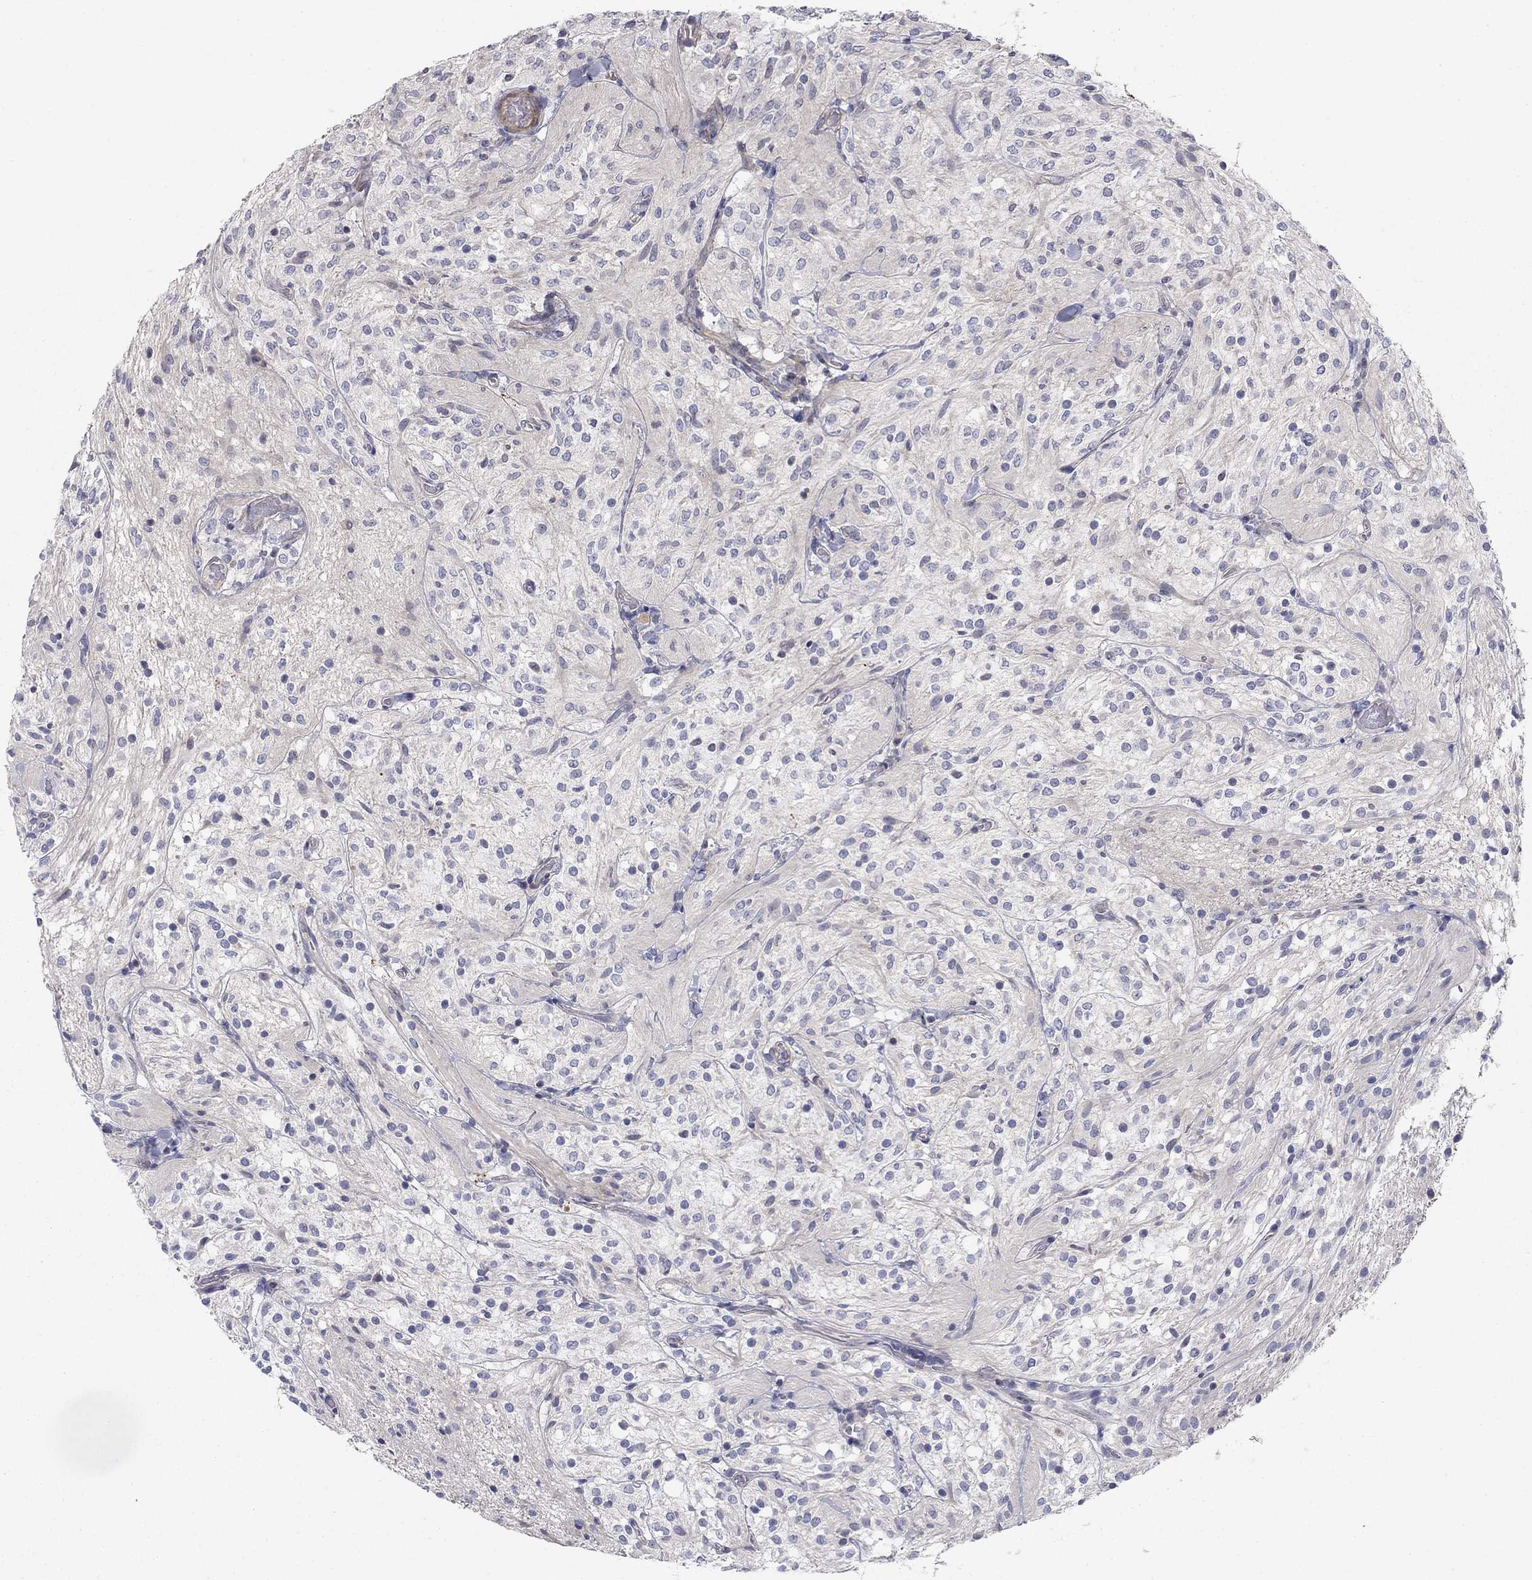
{"staining": {"intensity": "negative", "quantity": "none", "location": "none"}, "tissue": "glioma", "cell_type": "Tumor cells", "image_type": "cancer", "snomed": [{"axis": "morphology", "description": "Glioma, malignant, Low grade"}, {"axis": "topography", "description": "Brain"}], "caption": "Immunohistochemistry image of human glioma stained for a protein (brown), which demonstrates no positivity in tumor cells. (Stains: DAB immunohistochemistry (IHC) with hematoxylin counter stain, Microscopy: brightfield microscopy at high magnification).", "gene": "GRK7", "patient": {"sex": "male", "age": 3}}